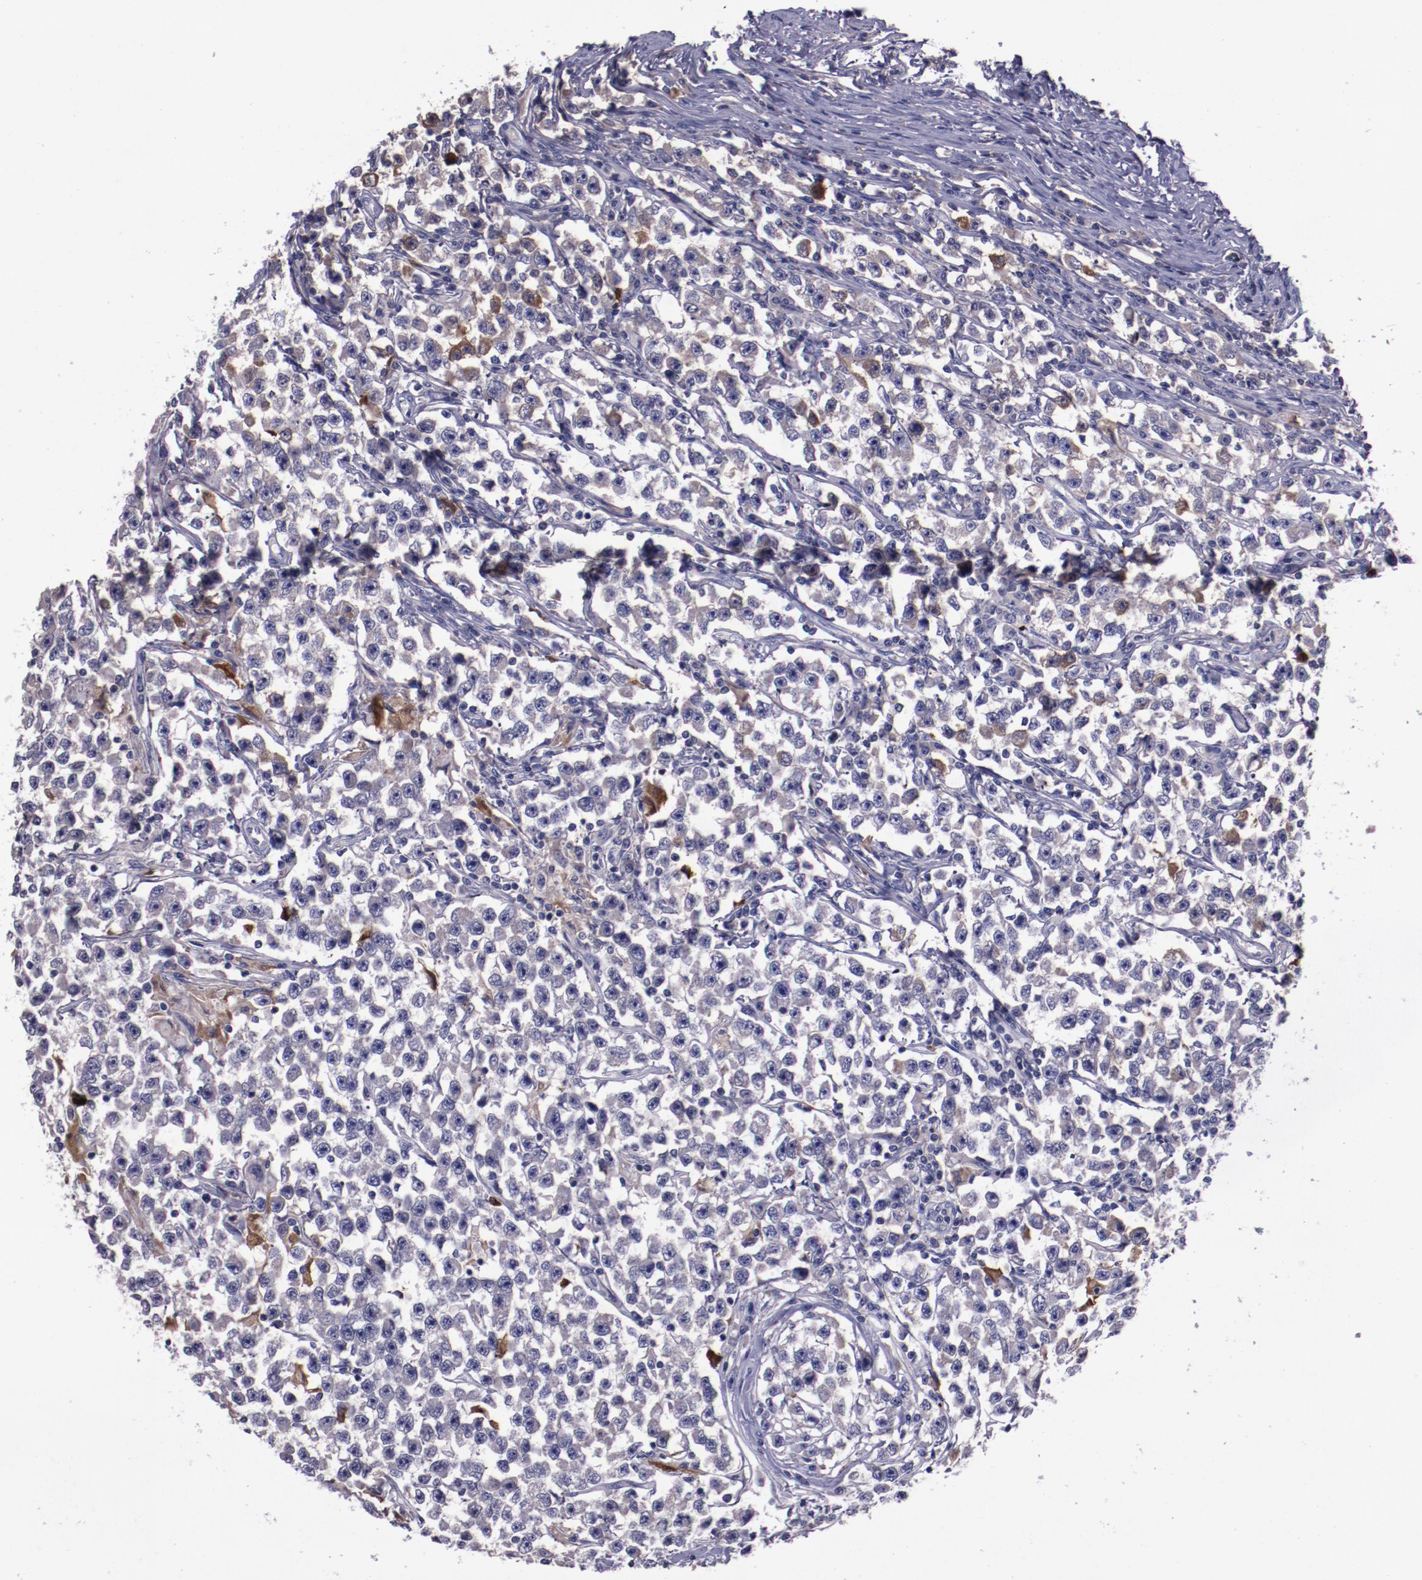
{"staining": {"intensity": "moderate", "quantity": "<25%", "location": "cytoplasmic/membranous"}, "tissue": "testis cancer", "cell_type": "Tumor cells", "image_type": "cancer", "snomed": [{"axis": "morphology", "description": "Seminoma, NOS"}, {"axis": "topography", "description": "Testis"}], "caption": "Moderate cytoplasmic/membranous expression for a protein is identified in approximately <25% of tumor cells of testis cancer using immunohistochemistry (IHC).", "gene": "APOH", "patient": {"sex": "male", "age": 33}}